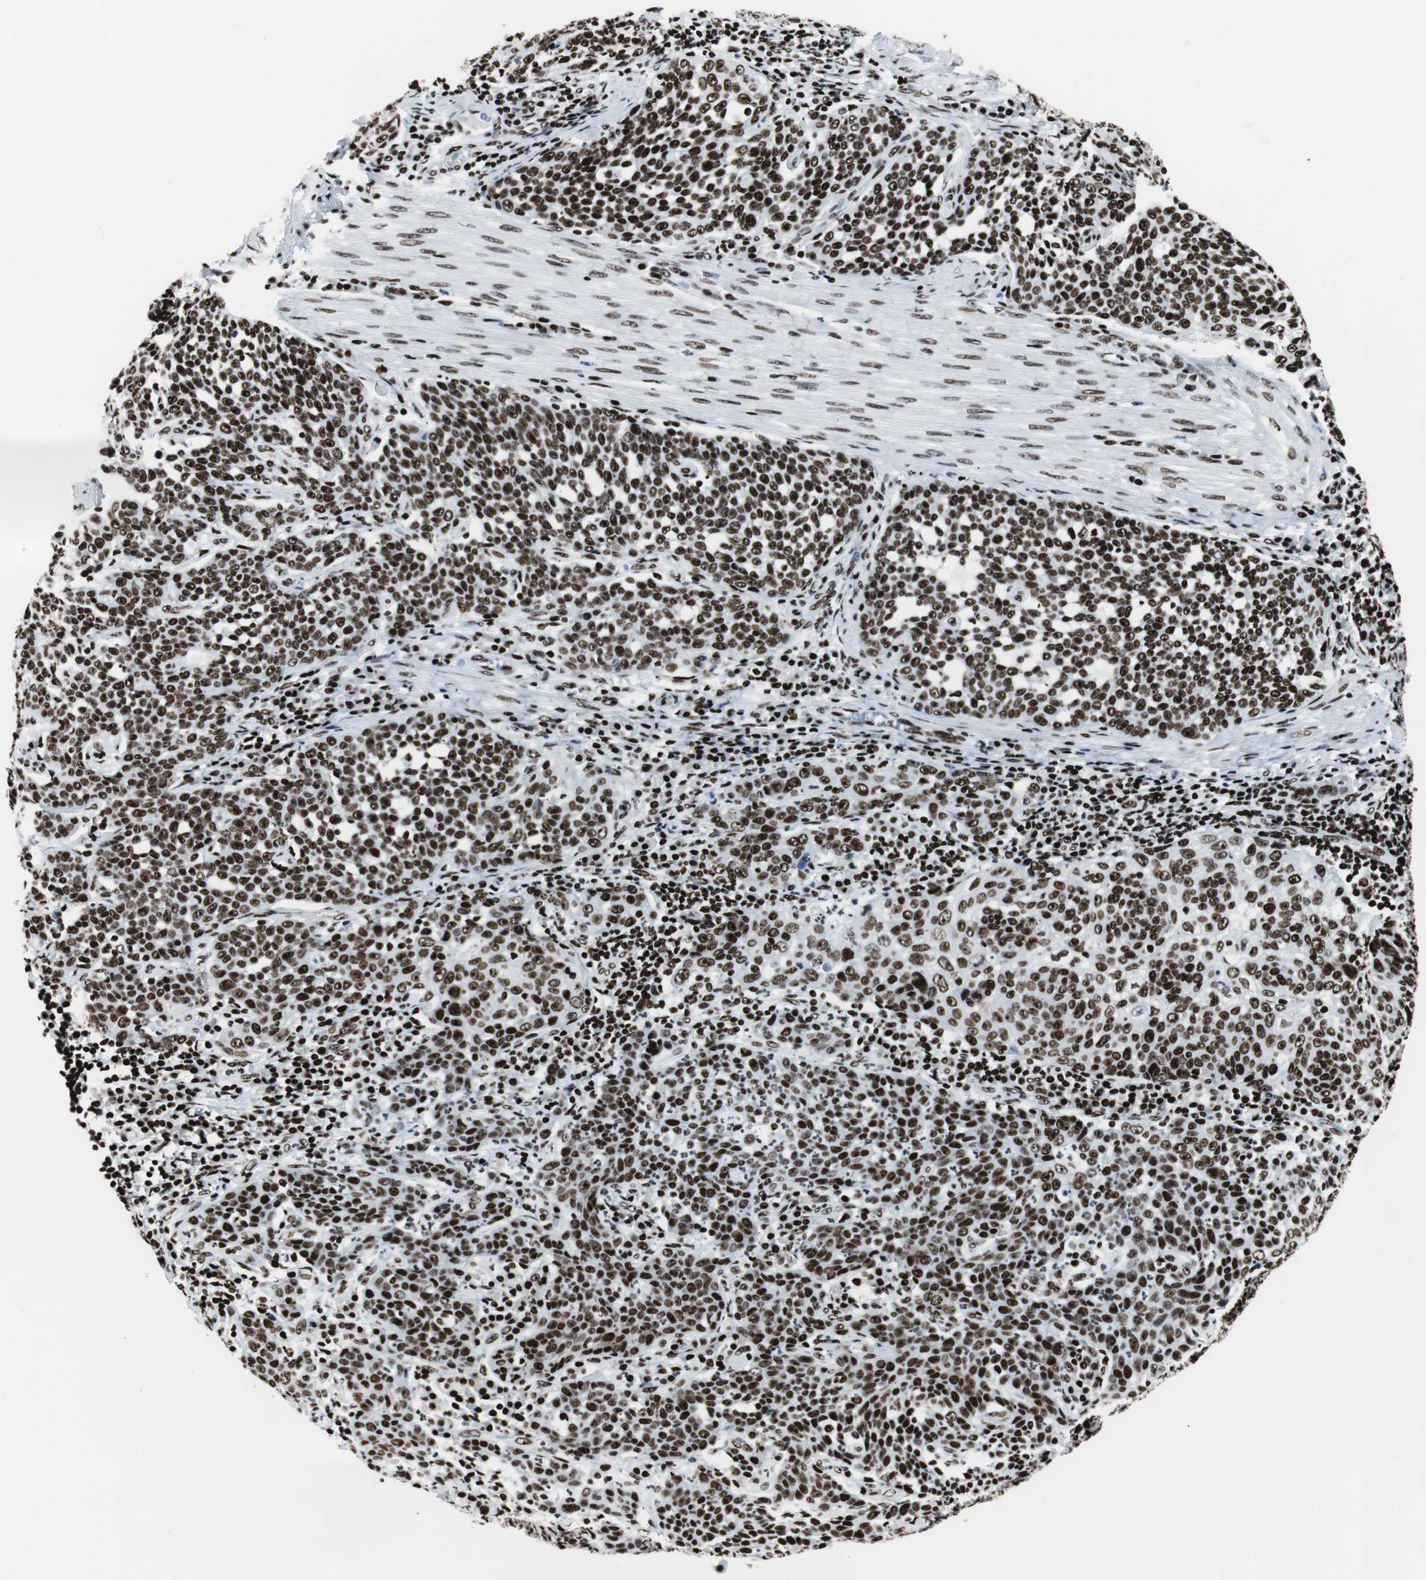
{"staining": {"intensity": "strong", "quantity": ">75%", "location": "nuclear"}, "tissue": "cervical cancer", "cell_type": "Tumor cells", "image_type": "cancer", "snomed": [{"axis": "morphology", "description": "Squamous cell carcinoma, NOS"}, {"axis": "topography", "description": "Cervix"}], "caption": "IHC photomicrograph of cervical cancer (squamous cell carcinoma) stained for a protein (brown), which displays high levels of strong nuclear staining in about >75% of tumor cells.", "gene": "NCL", "patient": {"sex": "female", "age": 34}}